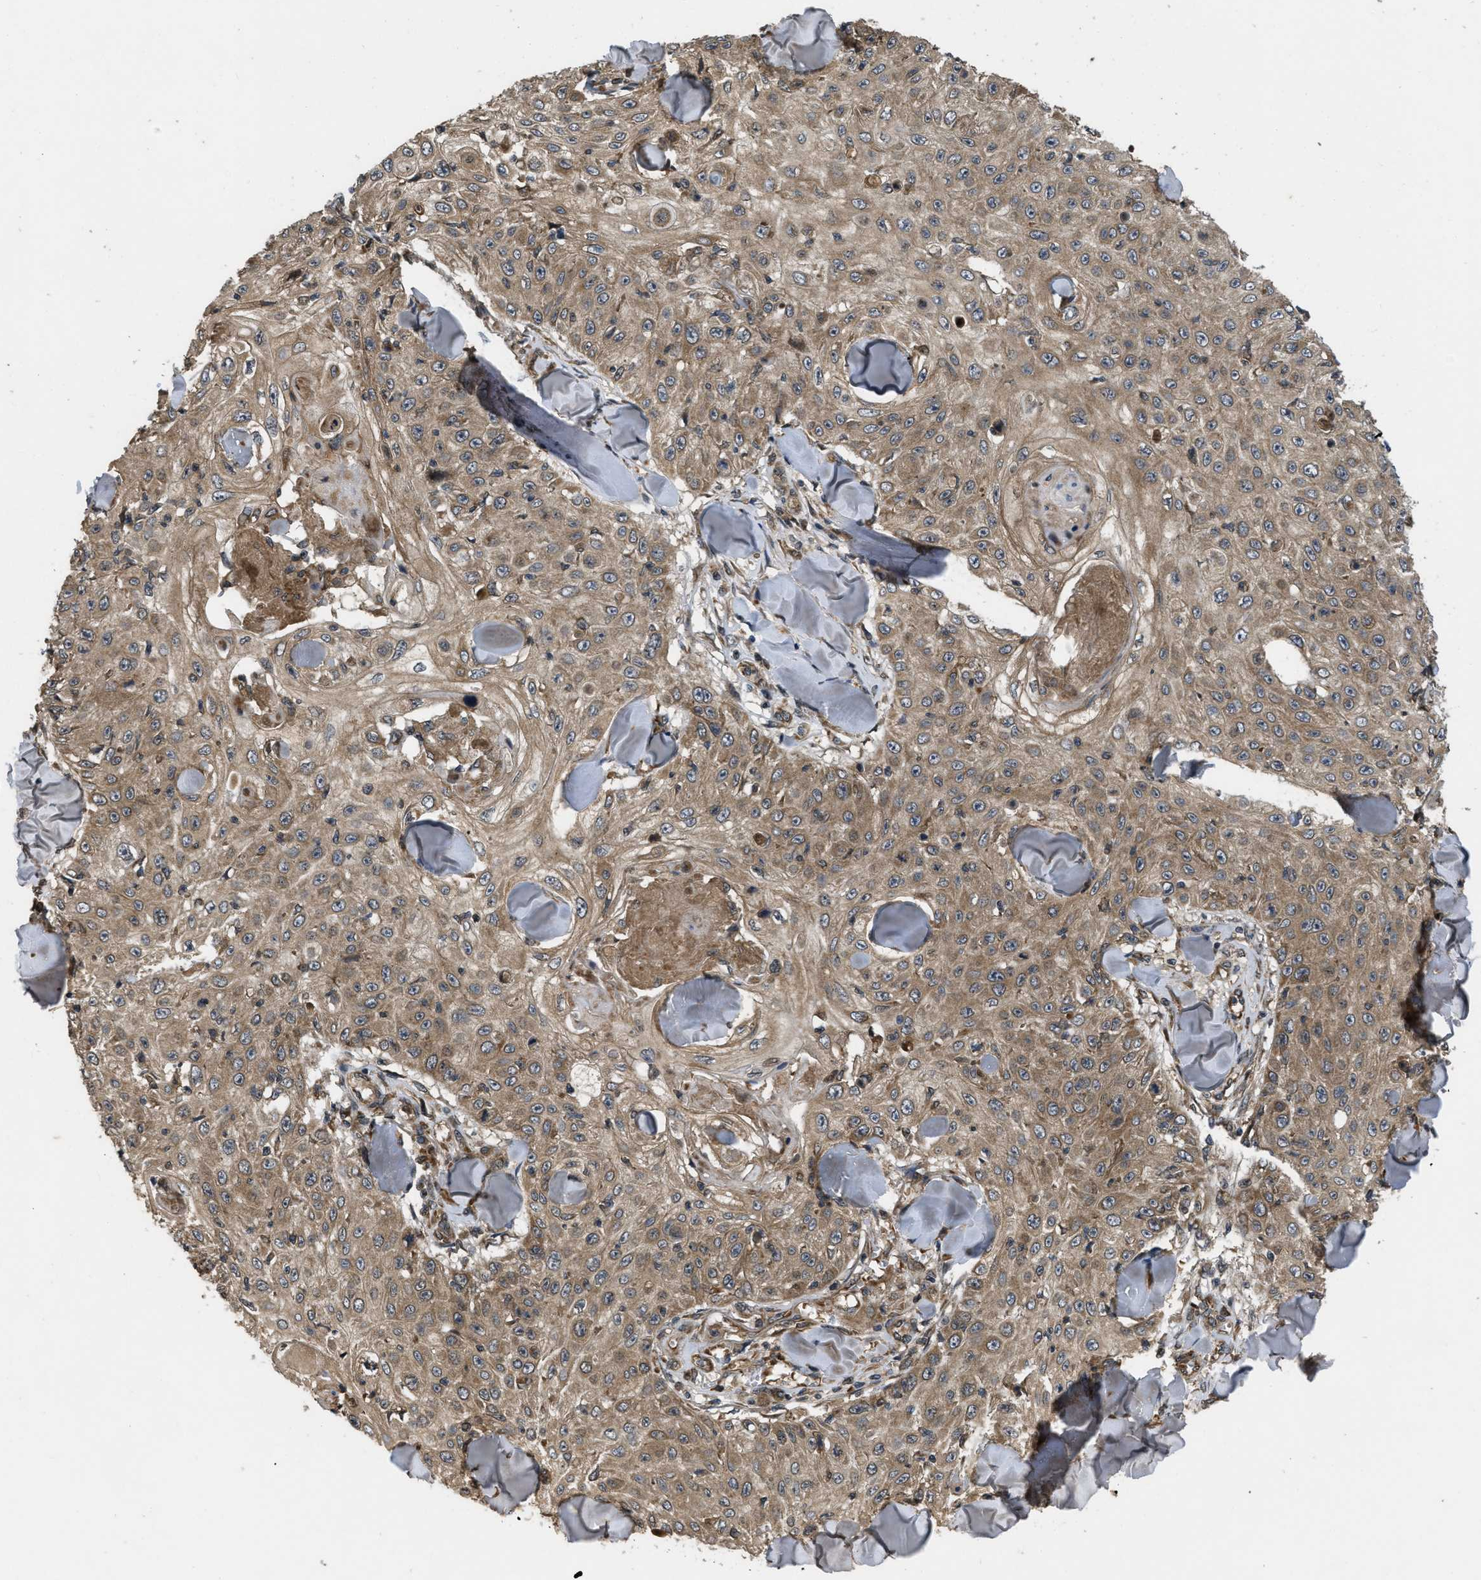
{"staining": {"intensity": "moderate", "quantity": ">75%", "location": "cytoplasmic/membranous"}, "tissue": "skin cancer", "cell_type": "Tumor cells", "image_type": "cancer", "snomed": [{"axis": "morphology", "description": "Squamous cell carcinoma, NOS"}, {"axis": "topography", "description": "Skin"}], "caption": "Brown immunohistochemical staining in squamous cell carcinoma (skin) reveals moderate cytoplasmic/membranous staining in about >75% of tumor cells. The staining was performed using DAB (3,3'-diaminobenzidine) to visualize the protein expression in brown, while the nuclei were stained in blue with hematoxylin (Magnification: 20x).", "gene": "SPTLC1", "patient": {"sex": "male", "age": 86}}